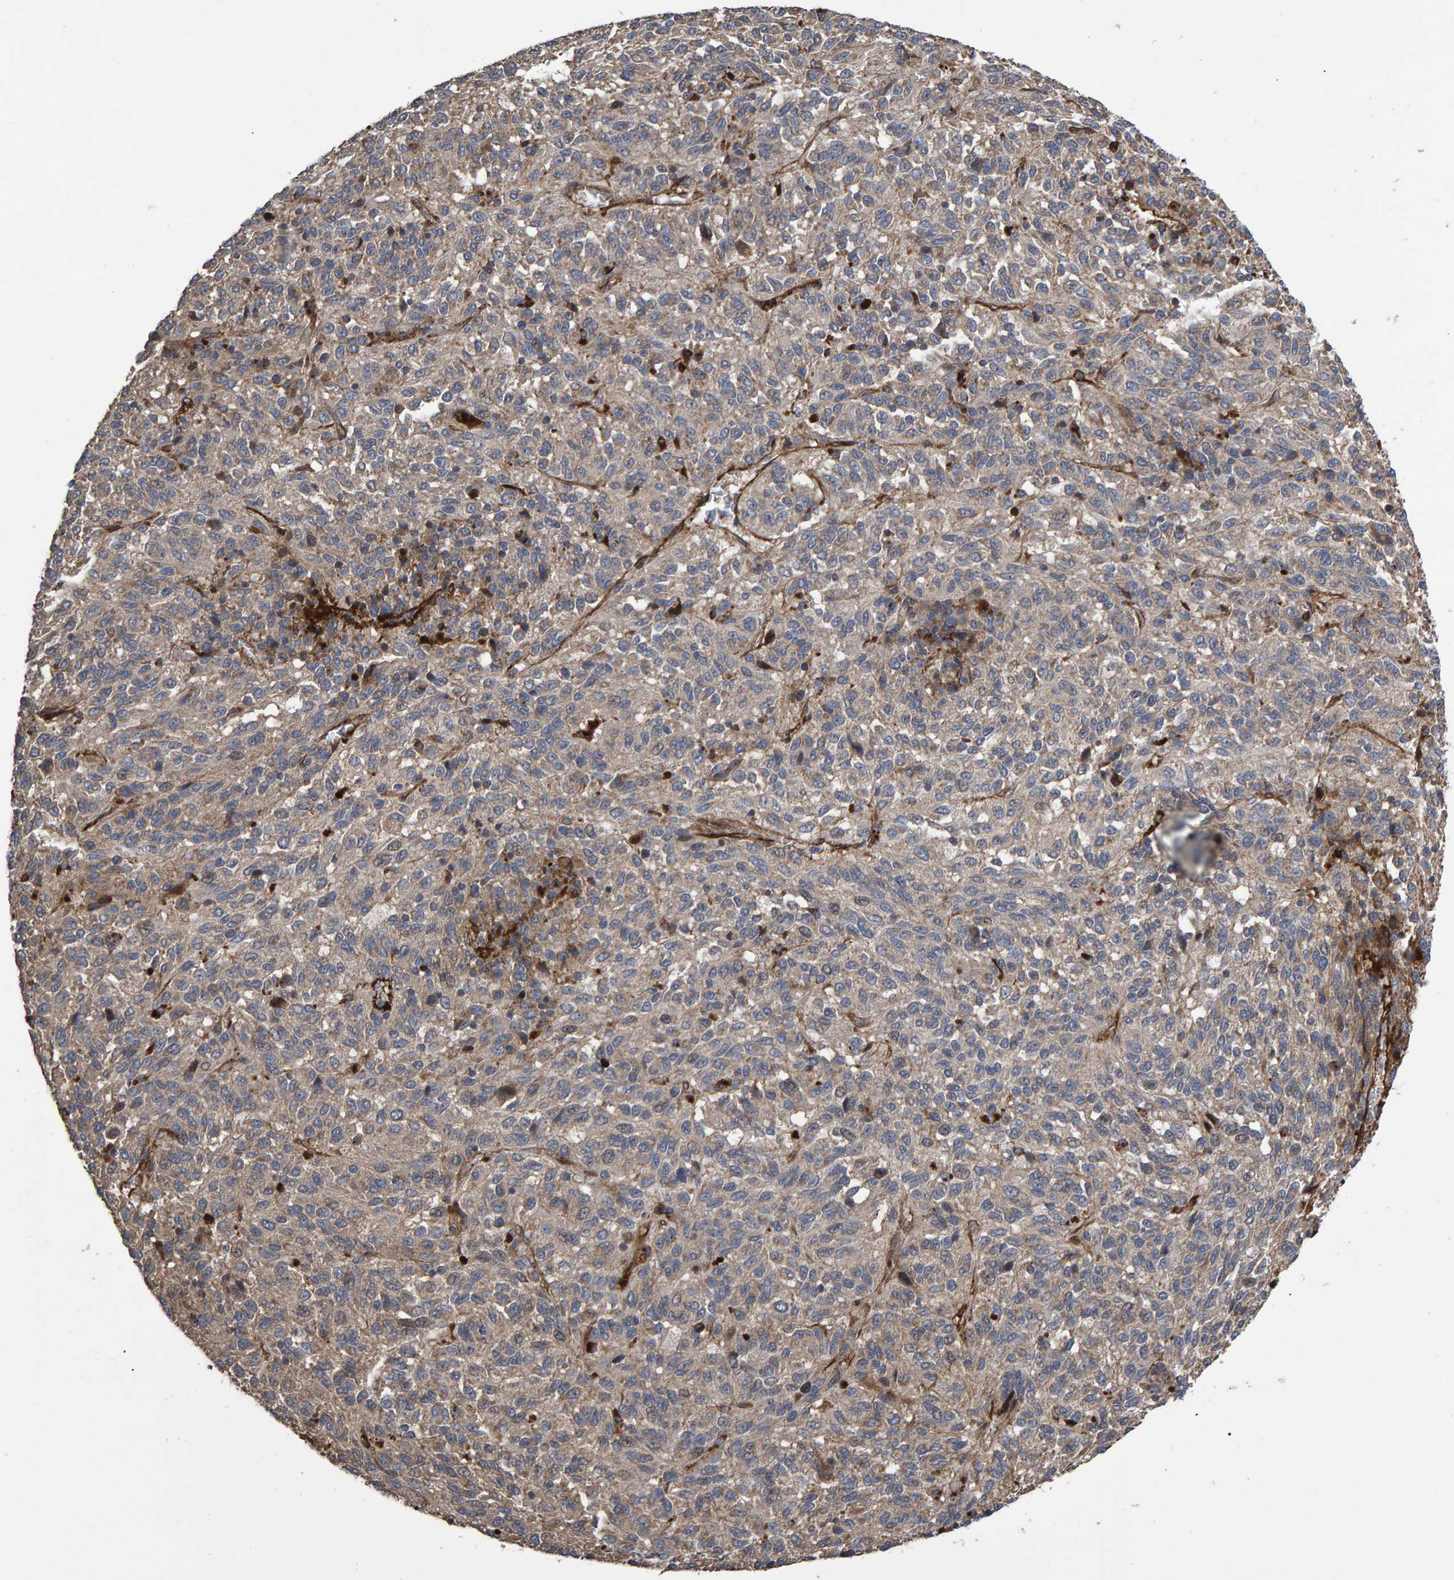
{"staining": {"intensity": "weak", "quantity": "25%-75%", "location": "cytoplasmic/membranous"}, "tissue": "melanoma", "cell_type": "Tumor cells", "image_type": "cancer", "snomed": [{"axis": "morphology", "description": "Malignant melanoma, Metastatic site"}, {"axis": "topography", "description": "Lung"}], "caption": "A low amount of weak cytoplasmic/membranous staining is present in about 25%-75% of tumor cells in malignant melanoma (metastatic site) tissue.", "gene": "SLIT2", "patient": {"sex": "male", "age": 64}}